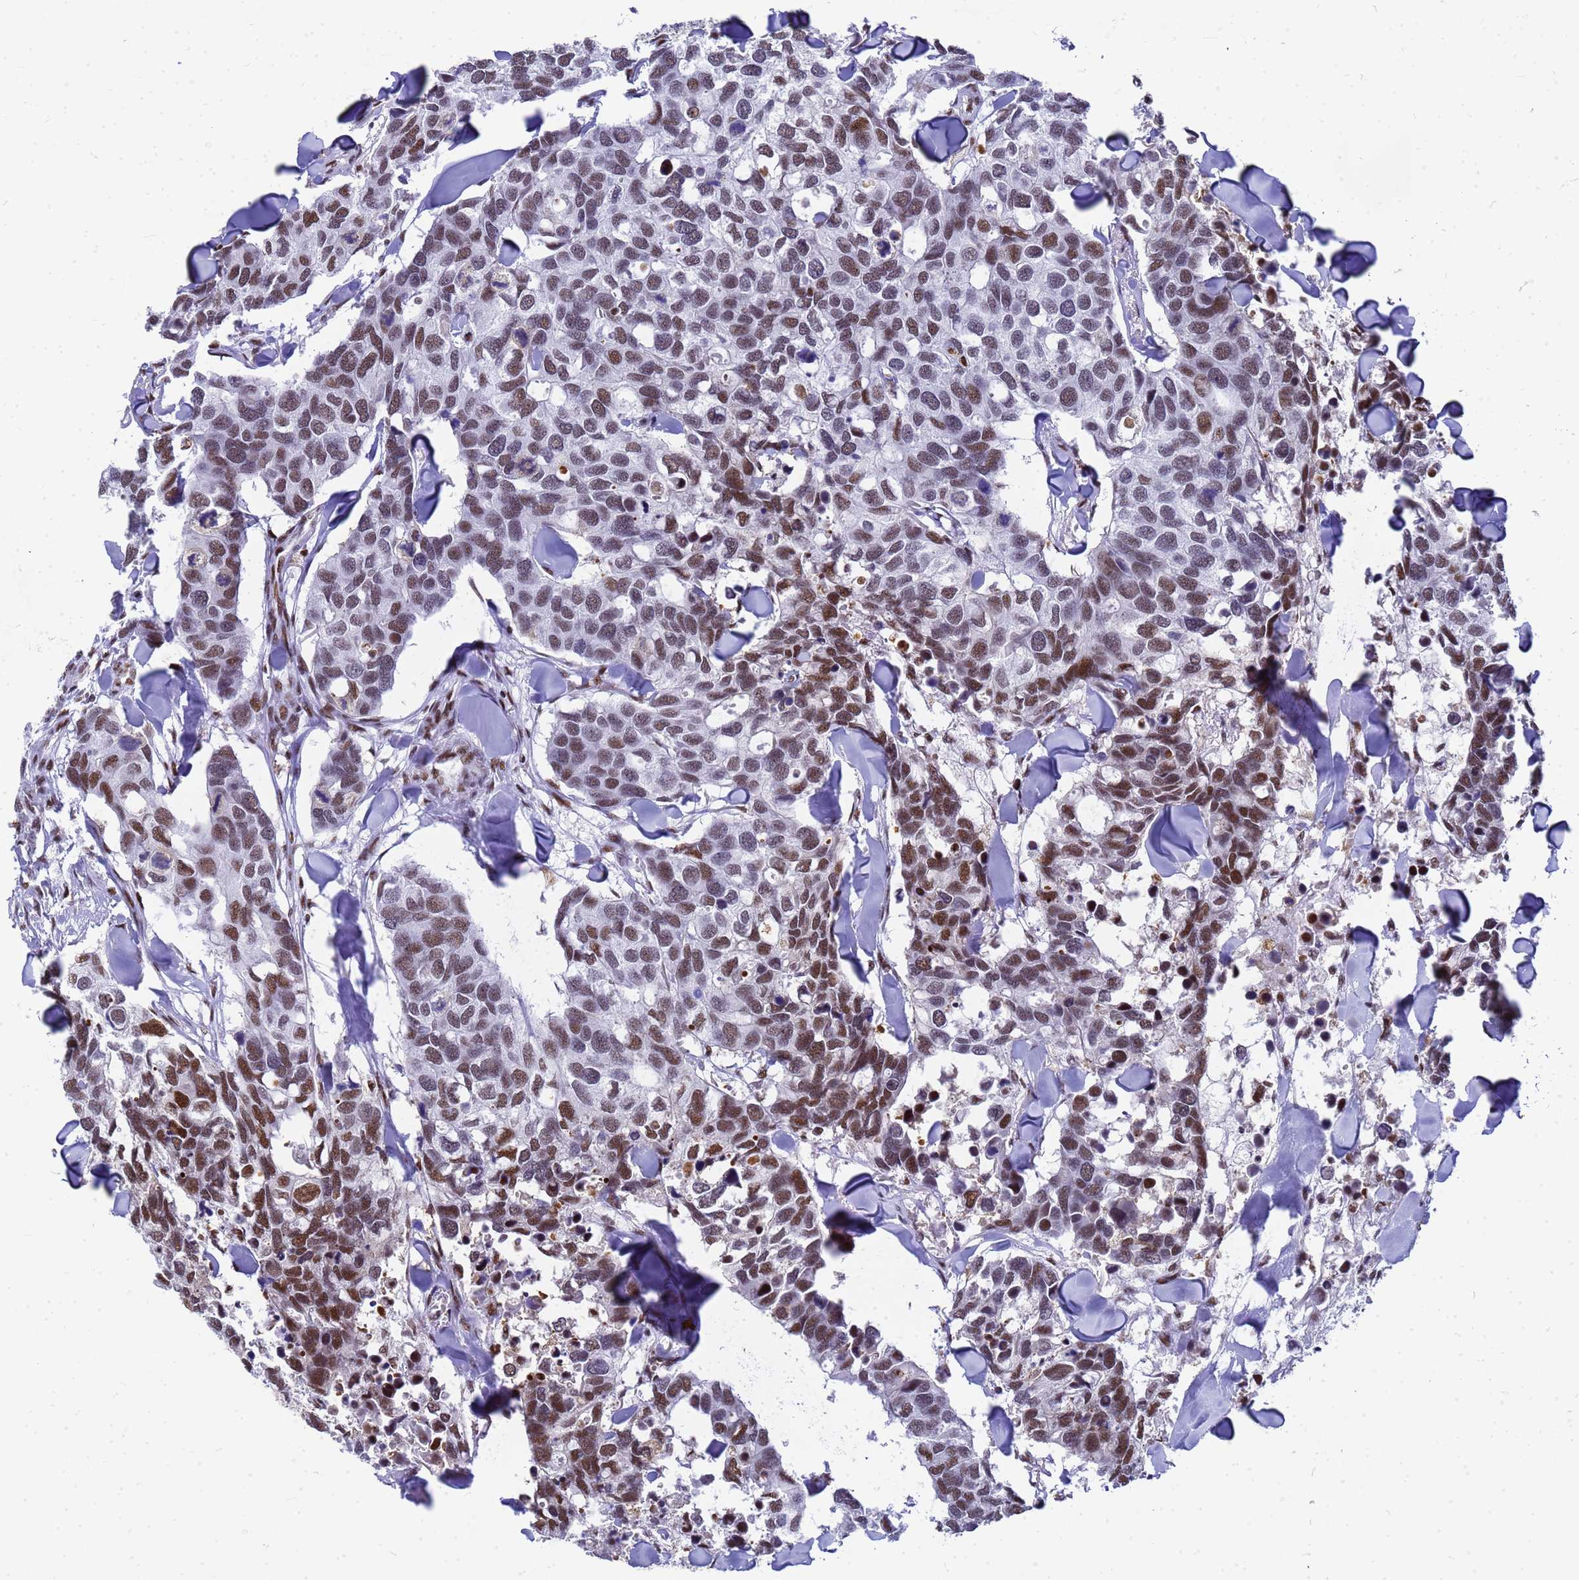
{"staining": {"intensity": "moderate", "quantity": ">75%", "location": "nuclear"}, "tissue": "breast cancer", "cell_type": "Tumor cells", "image_type": "cancer", "snomed": [{"axis": "morphology", "description": "Duct carcinoma"}, {"axis": "topography", "description": "Breast"}], "caption": "Protein positivity by IHC demonstrates moderate nuclear staining in approximately >75% of tumor cells in intraductal carcinoma (breast). (IHC, brightfield microscopy, high magnification).", "gene": "SART3", "patient": {"sex": "female", "age": 83}}